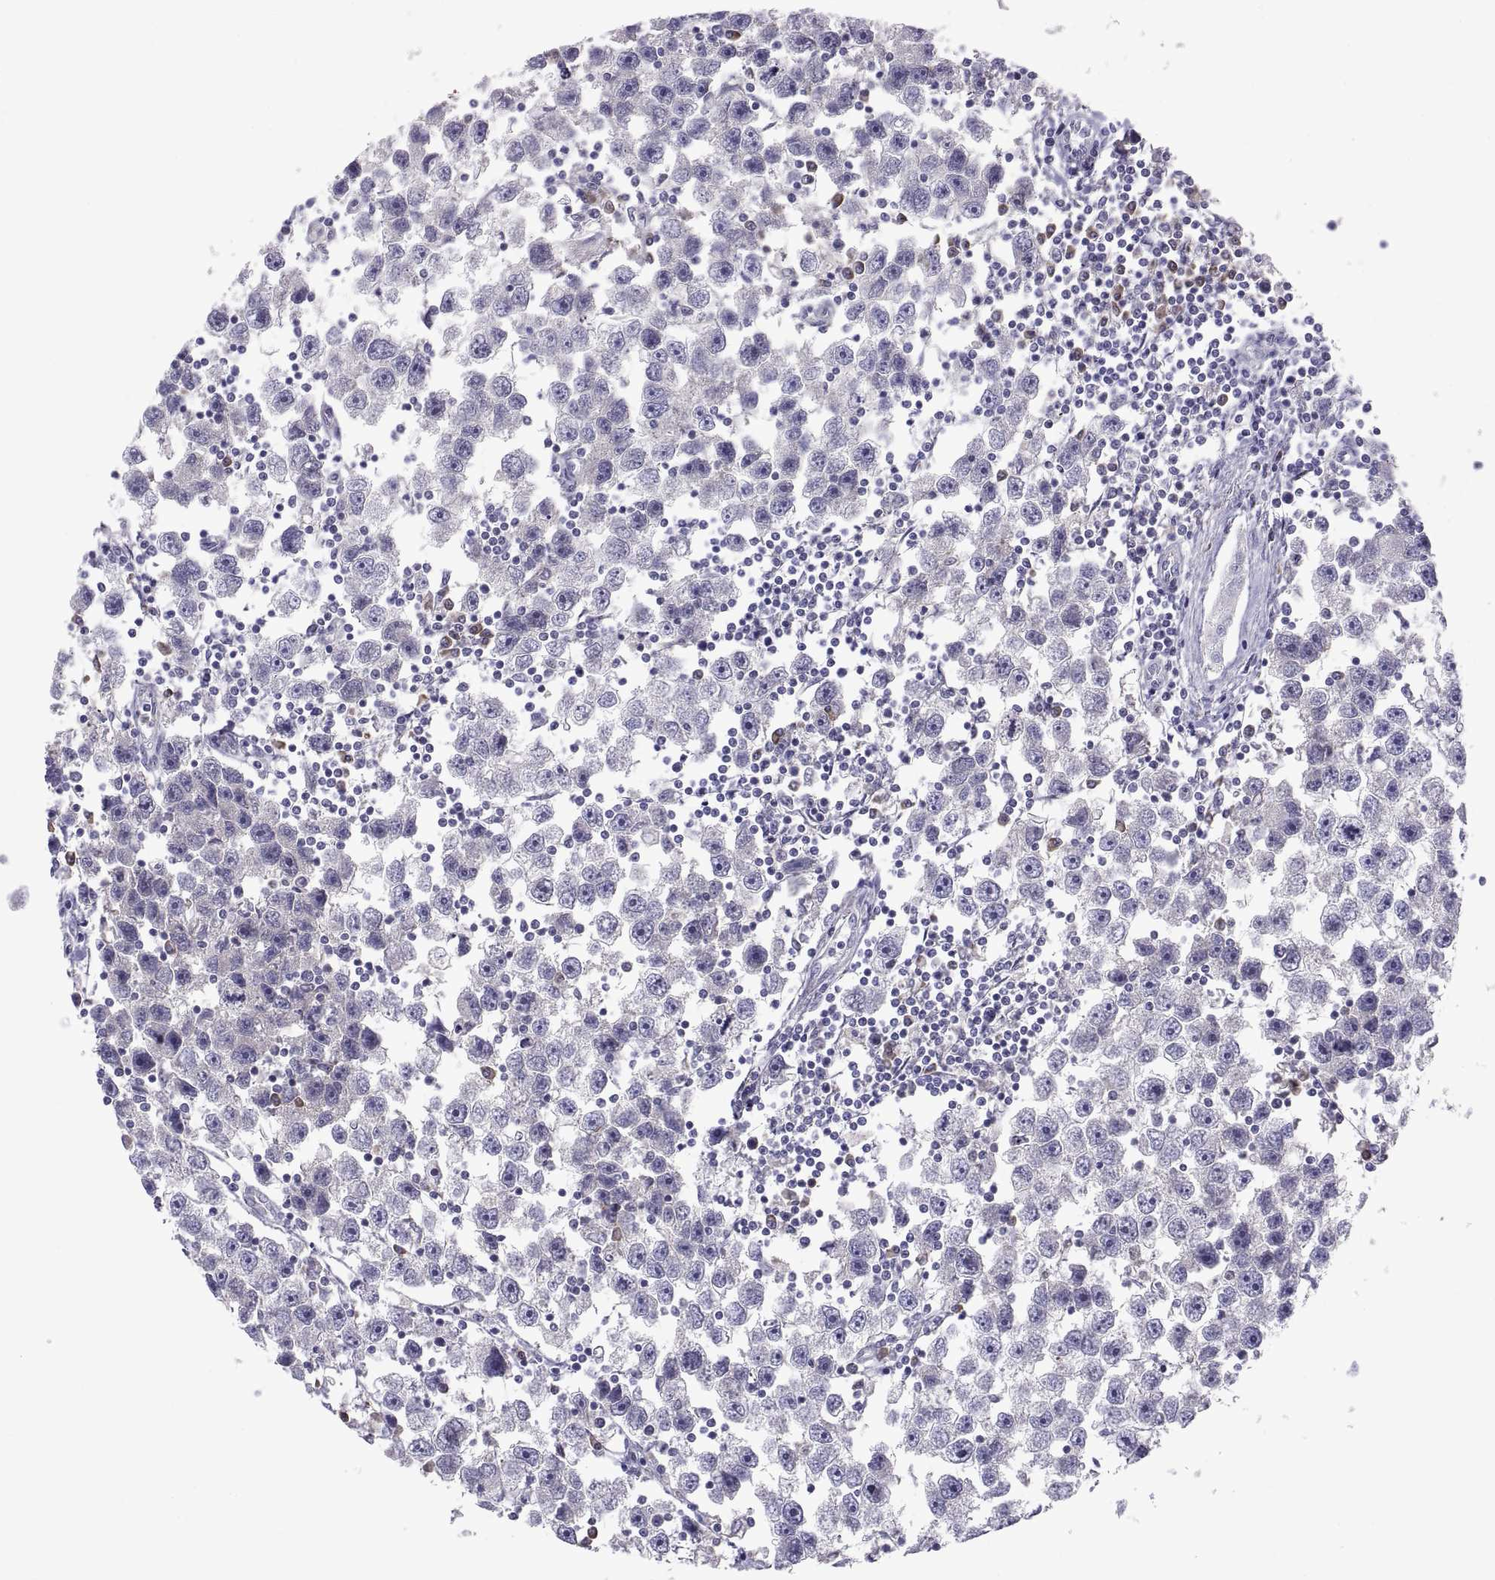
{"staining": {"intensity": "negative", "quantity": "none", "location": "none"}, "tissue": "testis cancer", "cell_type": "Tumor cells", "image_type": "cancer", "snomed": [{"axis": "morphology", "description": "Seminoma, NOS"}, {"axis": "topography", "description": "Testis"}], "caption": "Tumor cells are negative for protein expression in human testis seminoma.", "gene": "PKP1", "patient": {"sex": "male", "age": 30}}